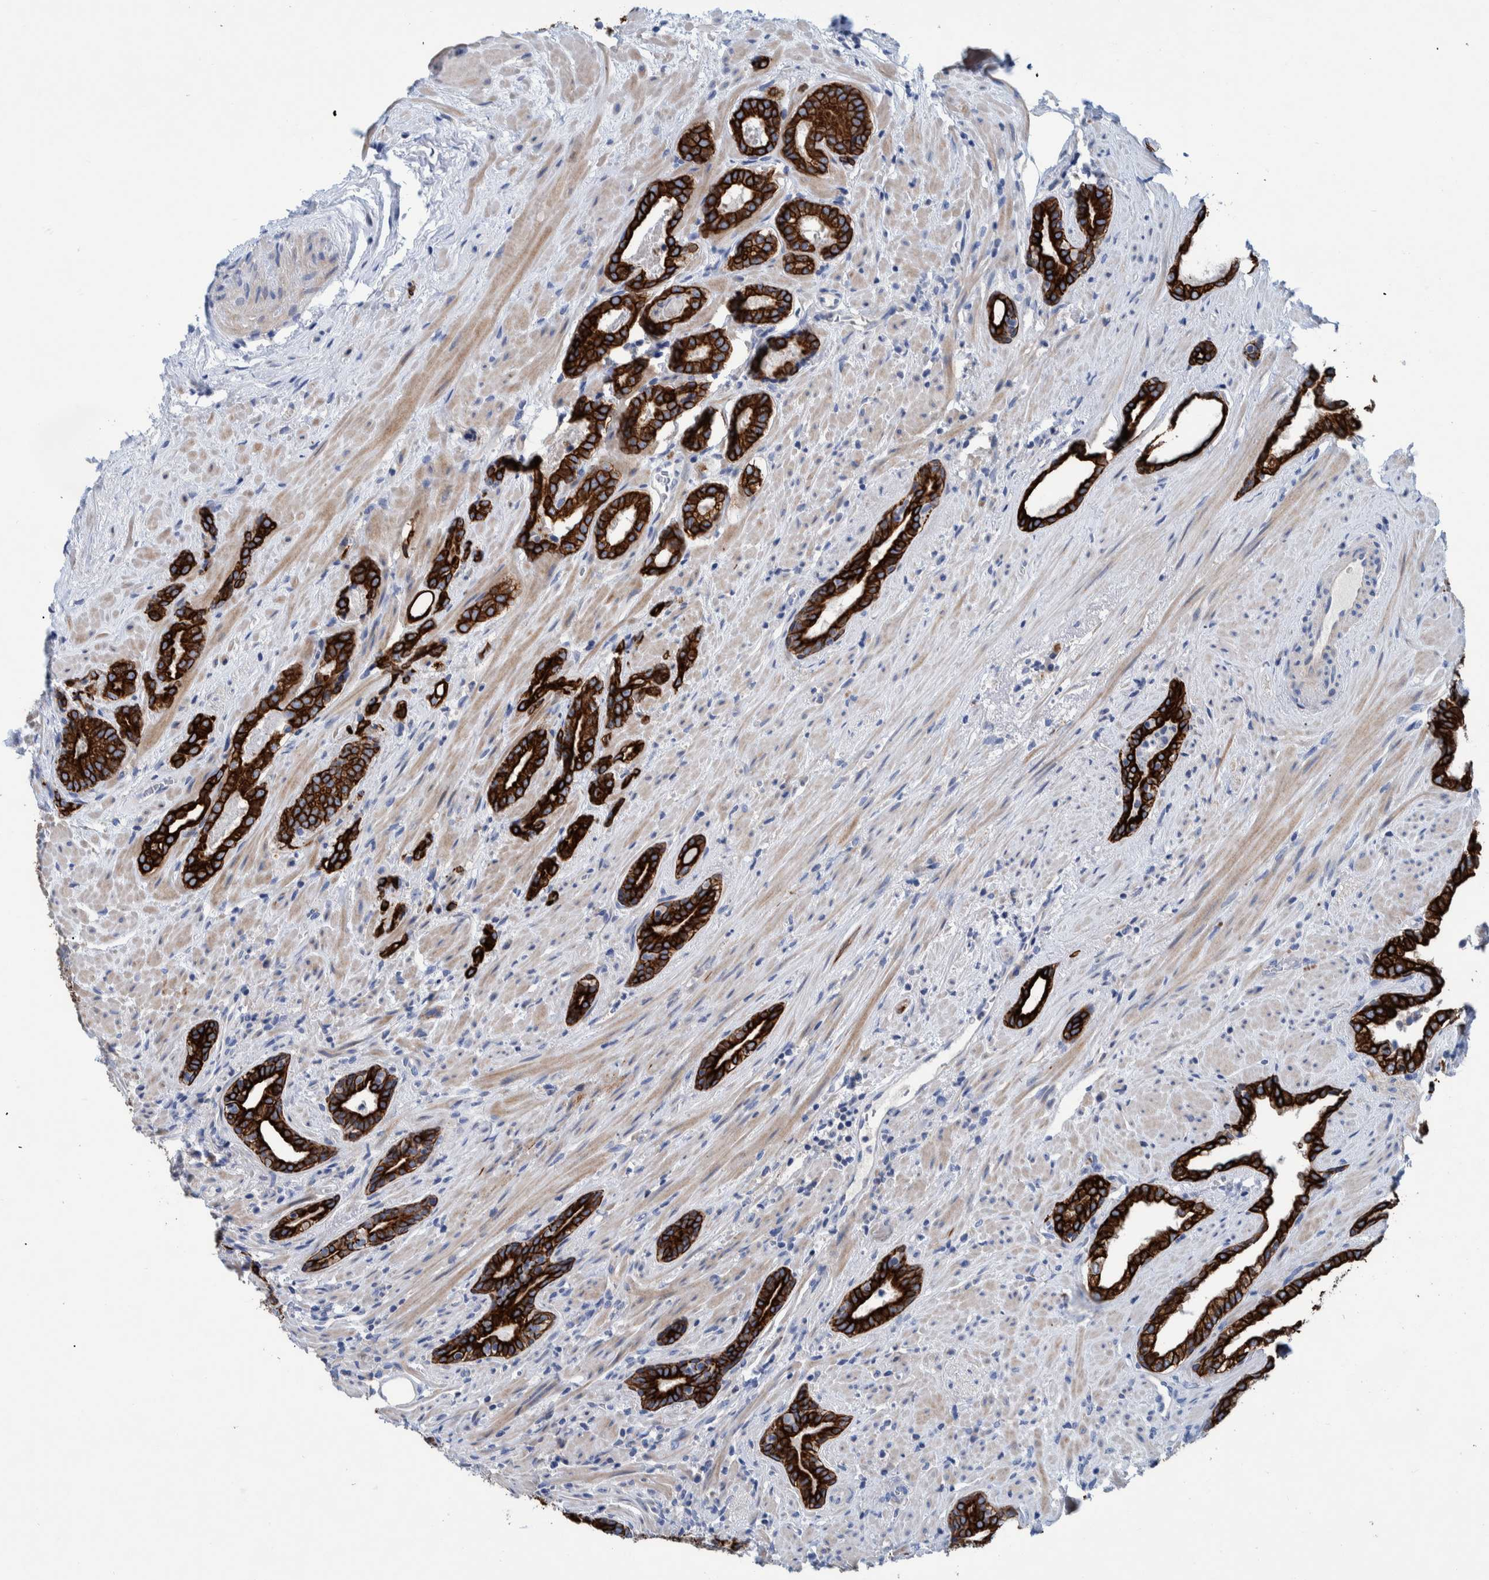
{"staining": {"intensity": "strong", "quantity": ">75%", "location": "cytoplasmic/membranous"}, "tissue": "prostate cancer", "cell_type": "Tumor cells", "image_type": "cancer", "snomed": [{"axis": "morphology", "description": "Adenocarcinoma, High grade"}, {"axis": "topography", "description": "Prostate"}], "caption": "A high-resolution photomicrograph shows IHC staining of prostate cancer (adenocarcinoma (high-grade)), which displays strong cytoplasmic/membranous positivity in about >75% of tumor cells.", "gene": "MKS1", "patient": {"sex": "male", "age": 71}}